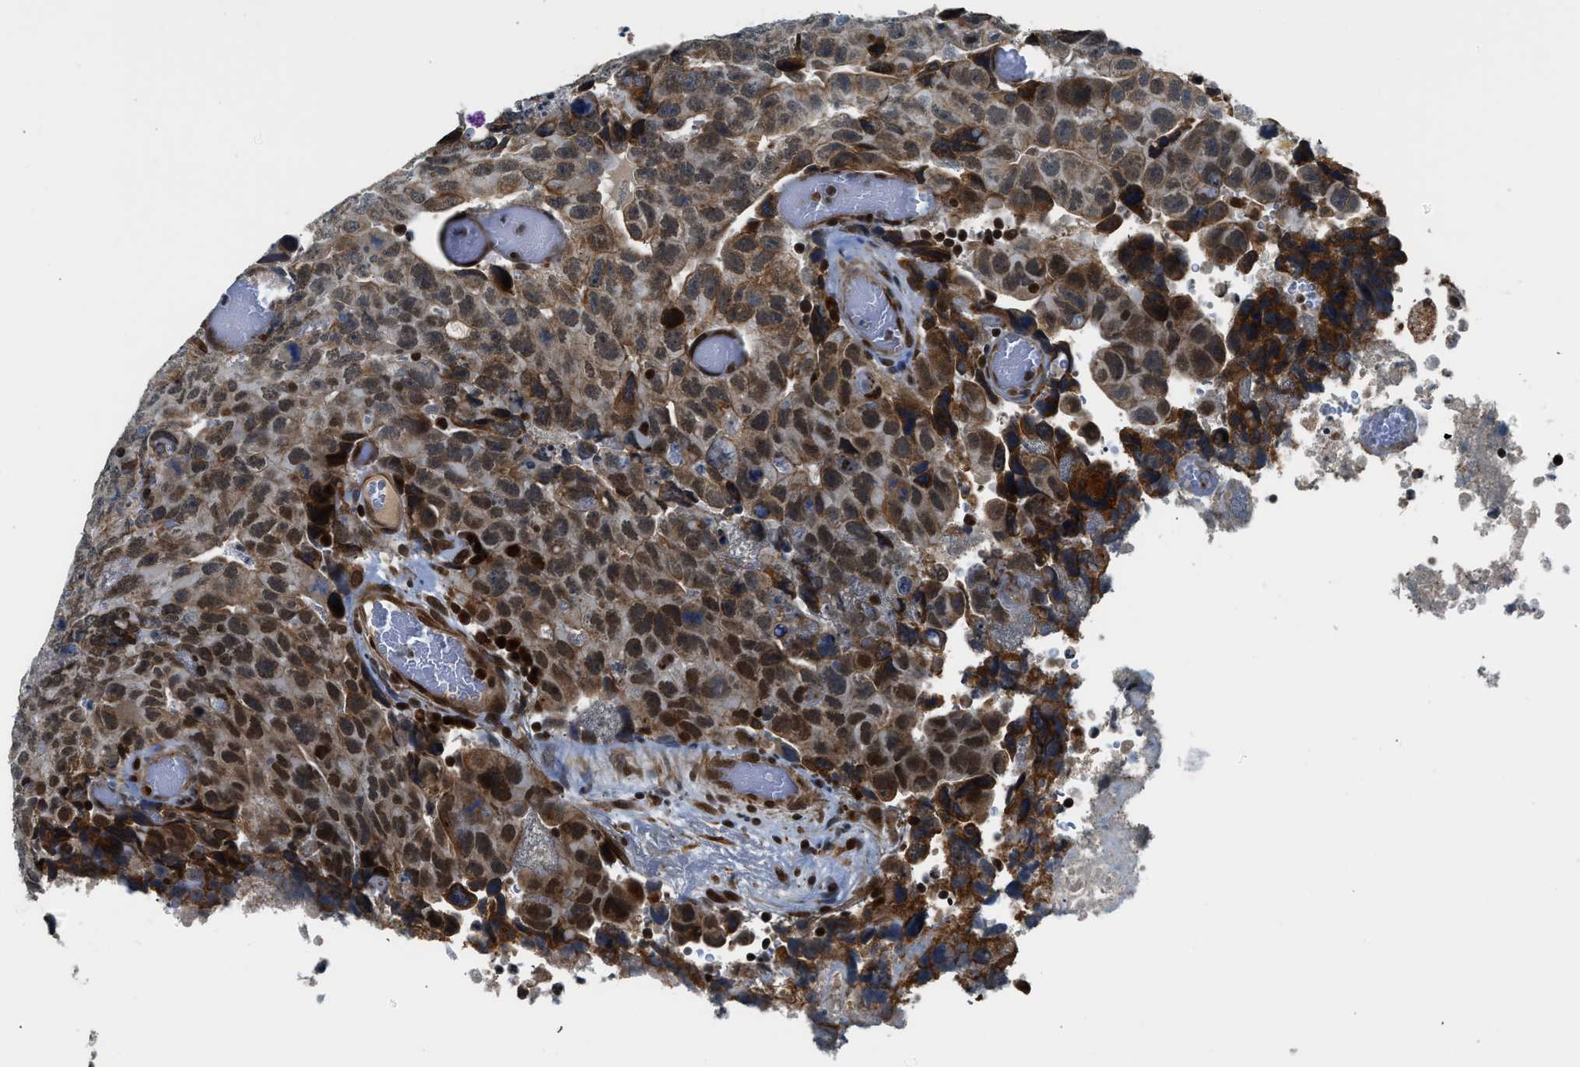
{"staining": {"intensity": "moderate", "quantity": ">75%", "location": "cytoplasmic/membranous,nuclear"}, "tissue": "testis cancer", "cell_type": "Tumor cells", "image_type": "cancer", "snomed": [{"axis": "morphology", "description": "Necrosis, NOS"}, {"axis": "morphology", "description": "Carcinoma, Embryonal, NOS"}, {"axis": "topography", "description": "Testis"}], "caption": "Moderate cytoplasmic/membranous and nuclear staining is identified in approximately >75% of tumor cells in testis embryonal carcinoma. (DAB IHC, brown staining for protein, blue staining for nuclei).", "gene": "RETREG3", "patient": {"sex": "male", "age": 19}}